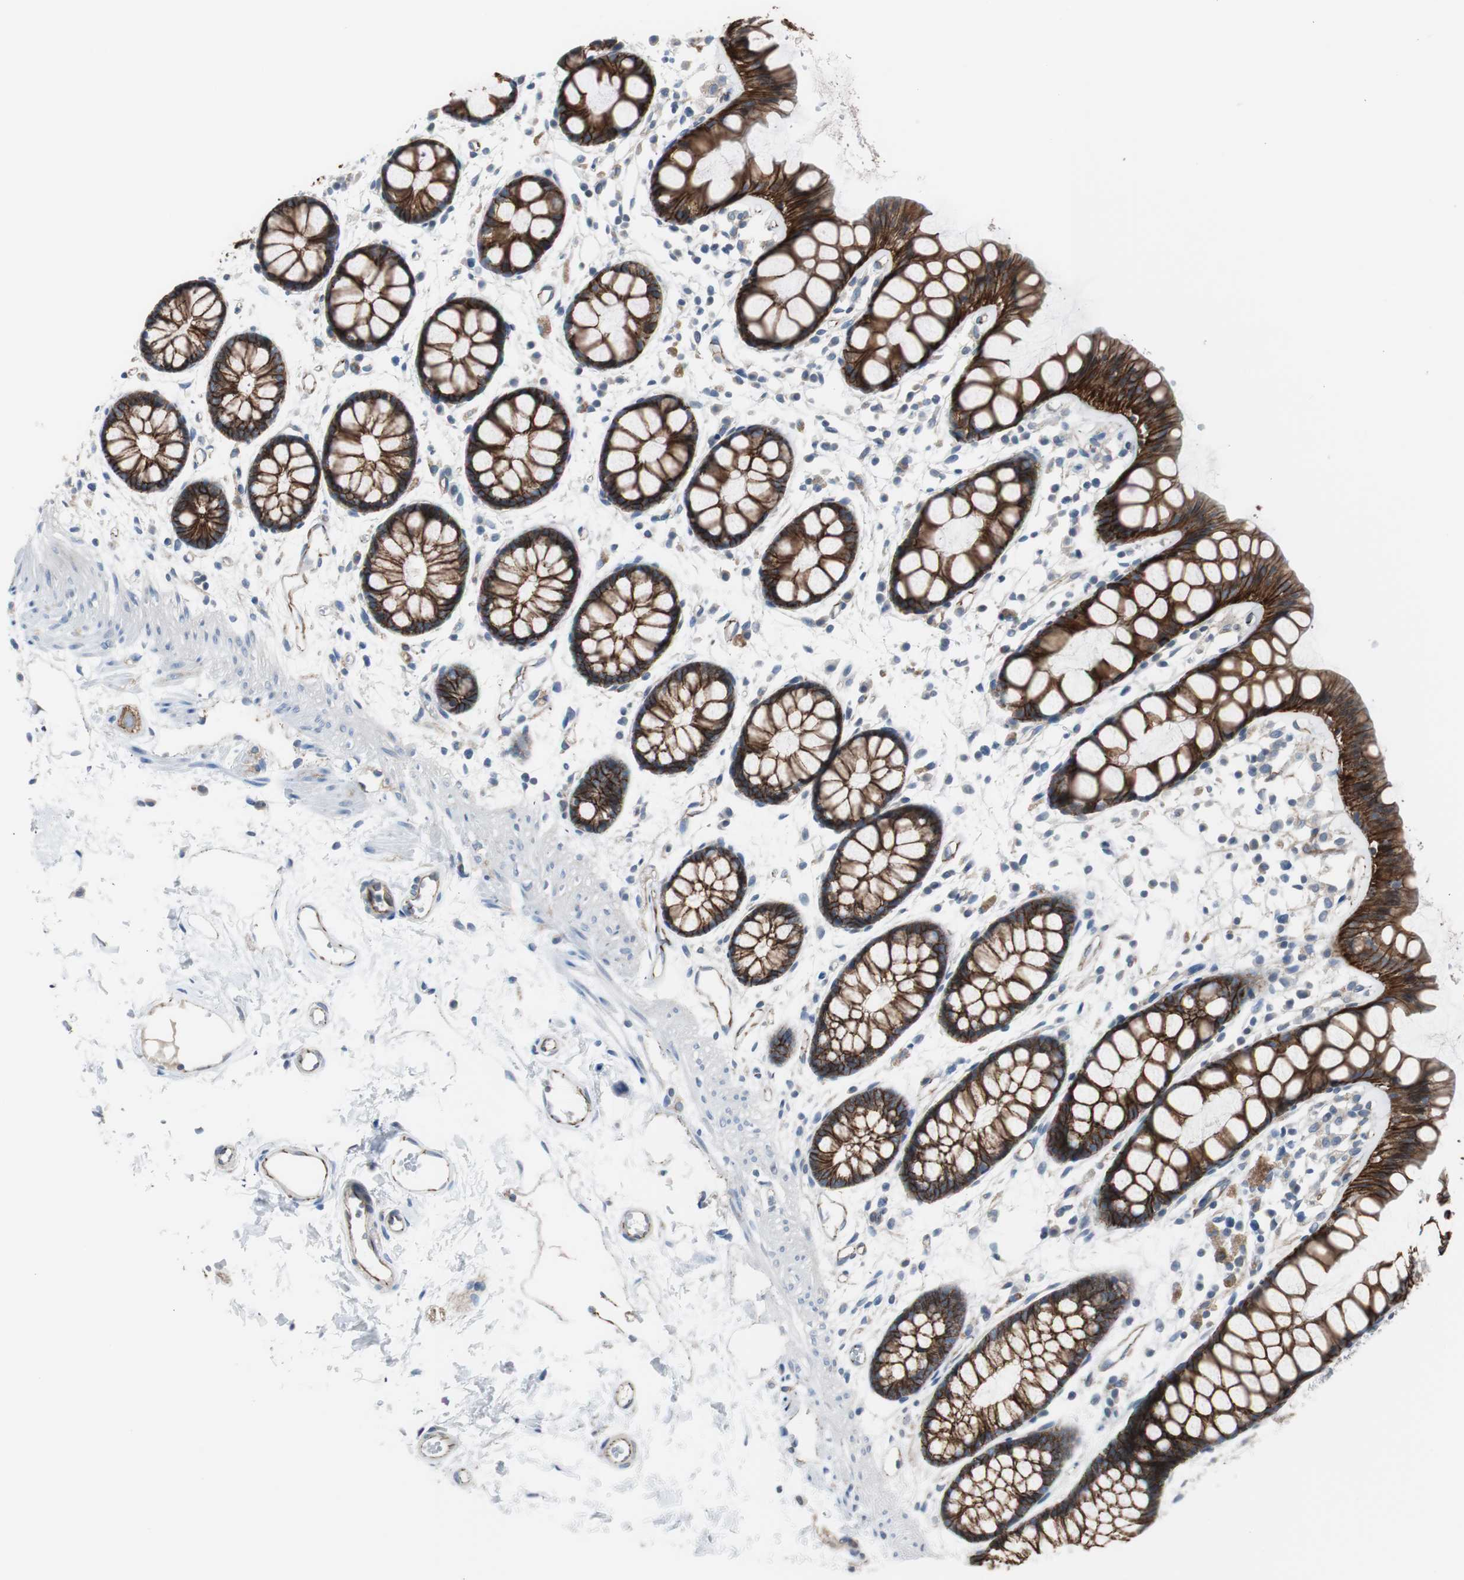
{"staining": {"intensity": "strong", "quantity": ">75%", "location": "cytoplasmic/membranous"}, "tissue": "rectum", "cell_type": "Glandular cells", "image_type": "normal", "snomed": [{"axis": "morphology", "description": "Normal tissue, NOS"}, {"axis": "topography", "description": "Rectum"}], "caption": "The micrograph shows immunohistochemical staining of normal rectum. There is strong cytoplasmic/membranous staining is seen in about >75% of glandular cells.", "gene": "STXBP4", "patient": {"sex": "female", "age": 66}}